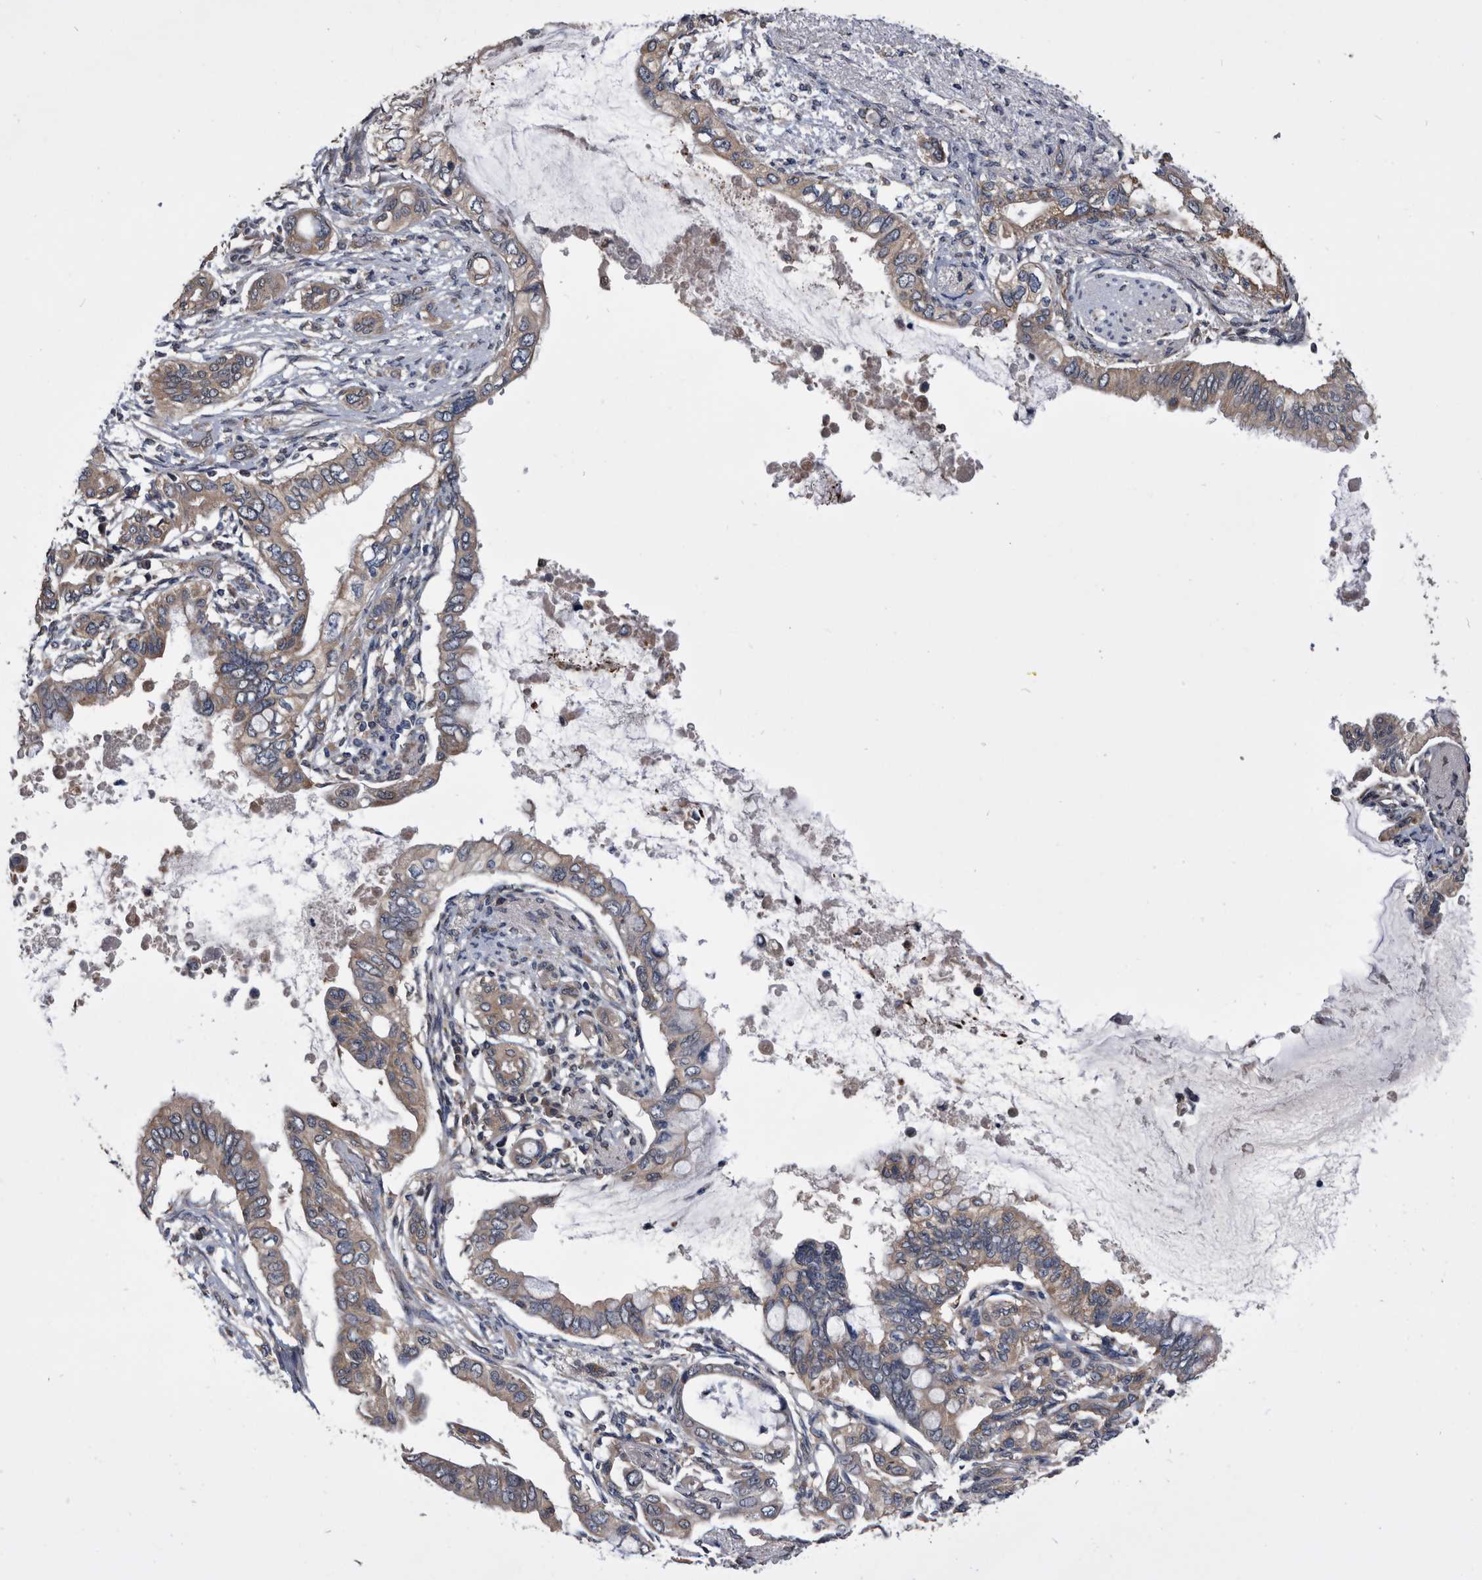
{"staining": {"intensity": "weak", "quantity": "25%-75%", "location": "cytoplasmic/membranous"}, "tissue": "pancreatic cancer", "cell_type": "Tumor cells", "image_type": "cancer", "snomed": [{"axis": "morphology", "description": "Adenocarcinoma, NOS"}, {"axis": "topography", "description": "Pancreas"}], "caption": "A low amount of weak cytoplasmic/membranous expression is appreciated in approximately 25%-75% of tumor cells in pancreatic cancer tissue. The staining was performed using DAB (3,3'-diaminobenzidine) to visualize the protein expression in brown, while the nuclei were stained in blue with hematoxylin (Magnification: 20x).", "gene": "NRBP1", "patient": {"sex": "female", "age": 60}}